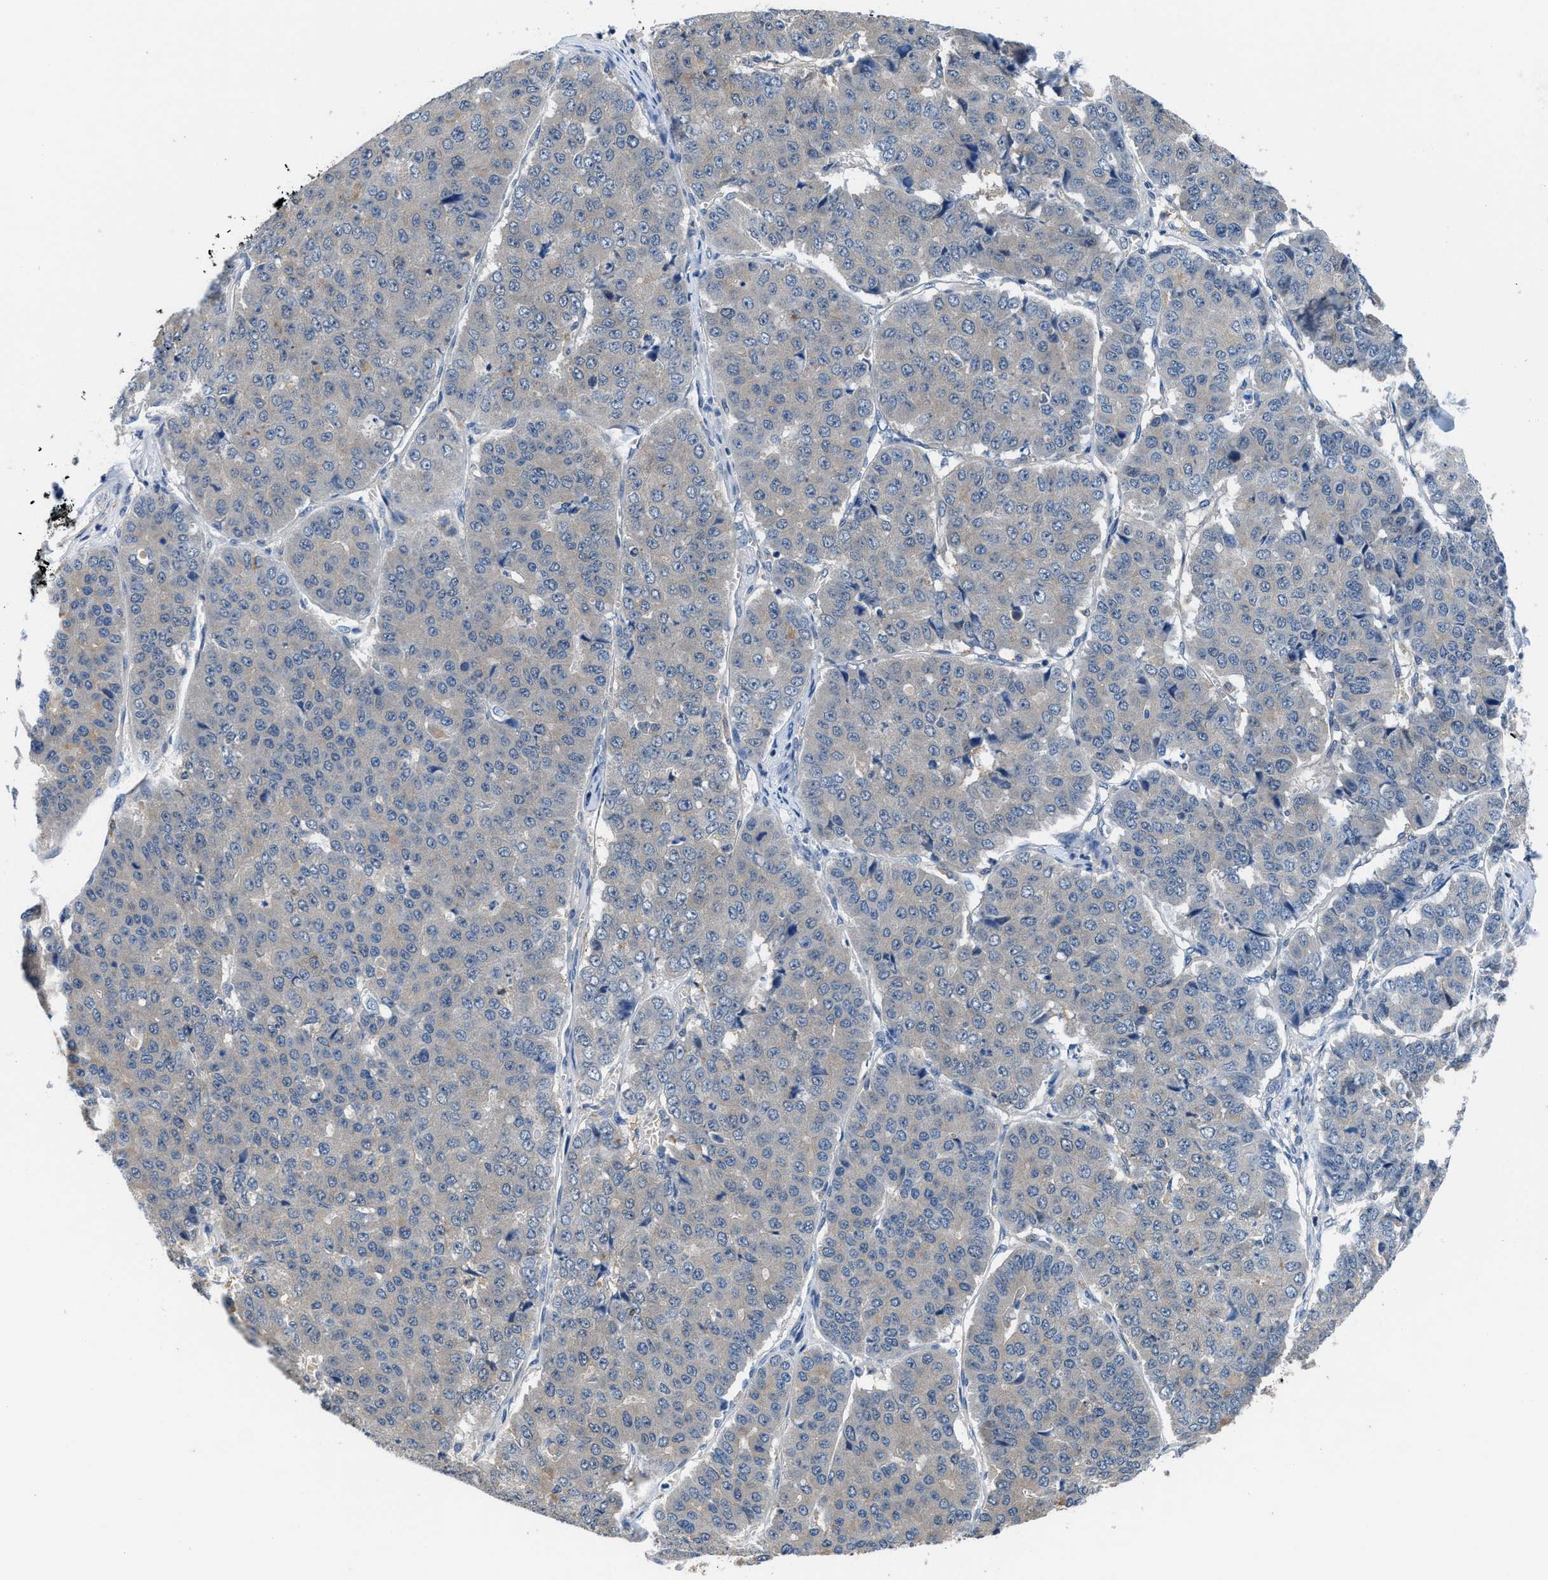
{"staining": {"intensity": "negative", "quantity": "none", "location": "none"}, "tissue": "pancreatic cancer", "cell_type": "Tumor cells", "image_type": "cancer", "snomed": [{"axis": "morphology", "description": "Adenocarcinoma, NOS"}, {"axis": "topography", "description": "Pancreas"}], "caption": "Protein analysis of pancreatic cancer reveals no significant staining in tumor cells. Nuclei are stained in blue.", "gene": "NUDT5", "patient": {"sex": "male", "age": 50}}